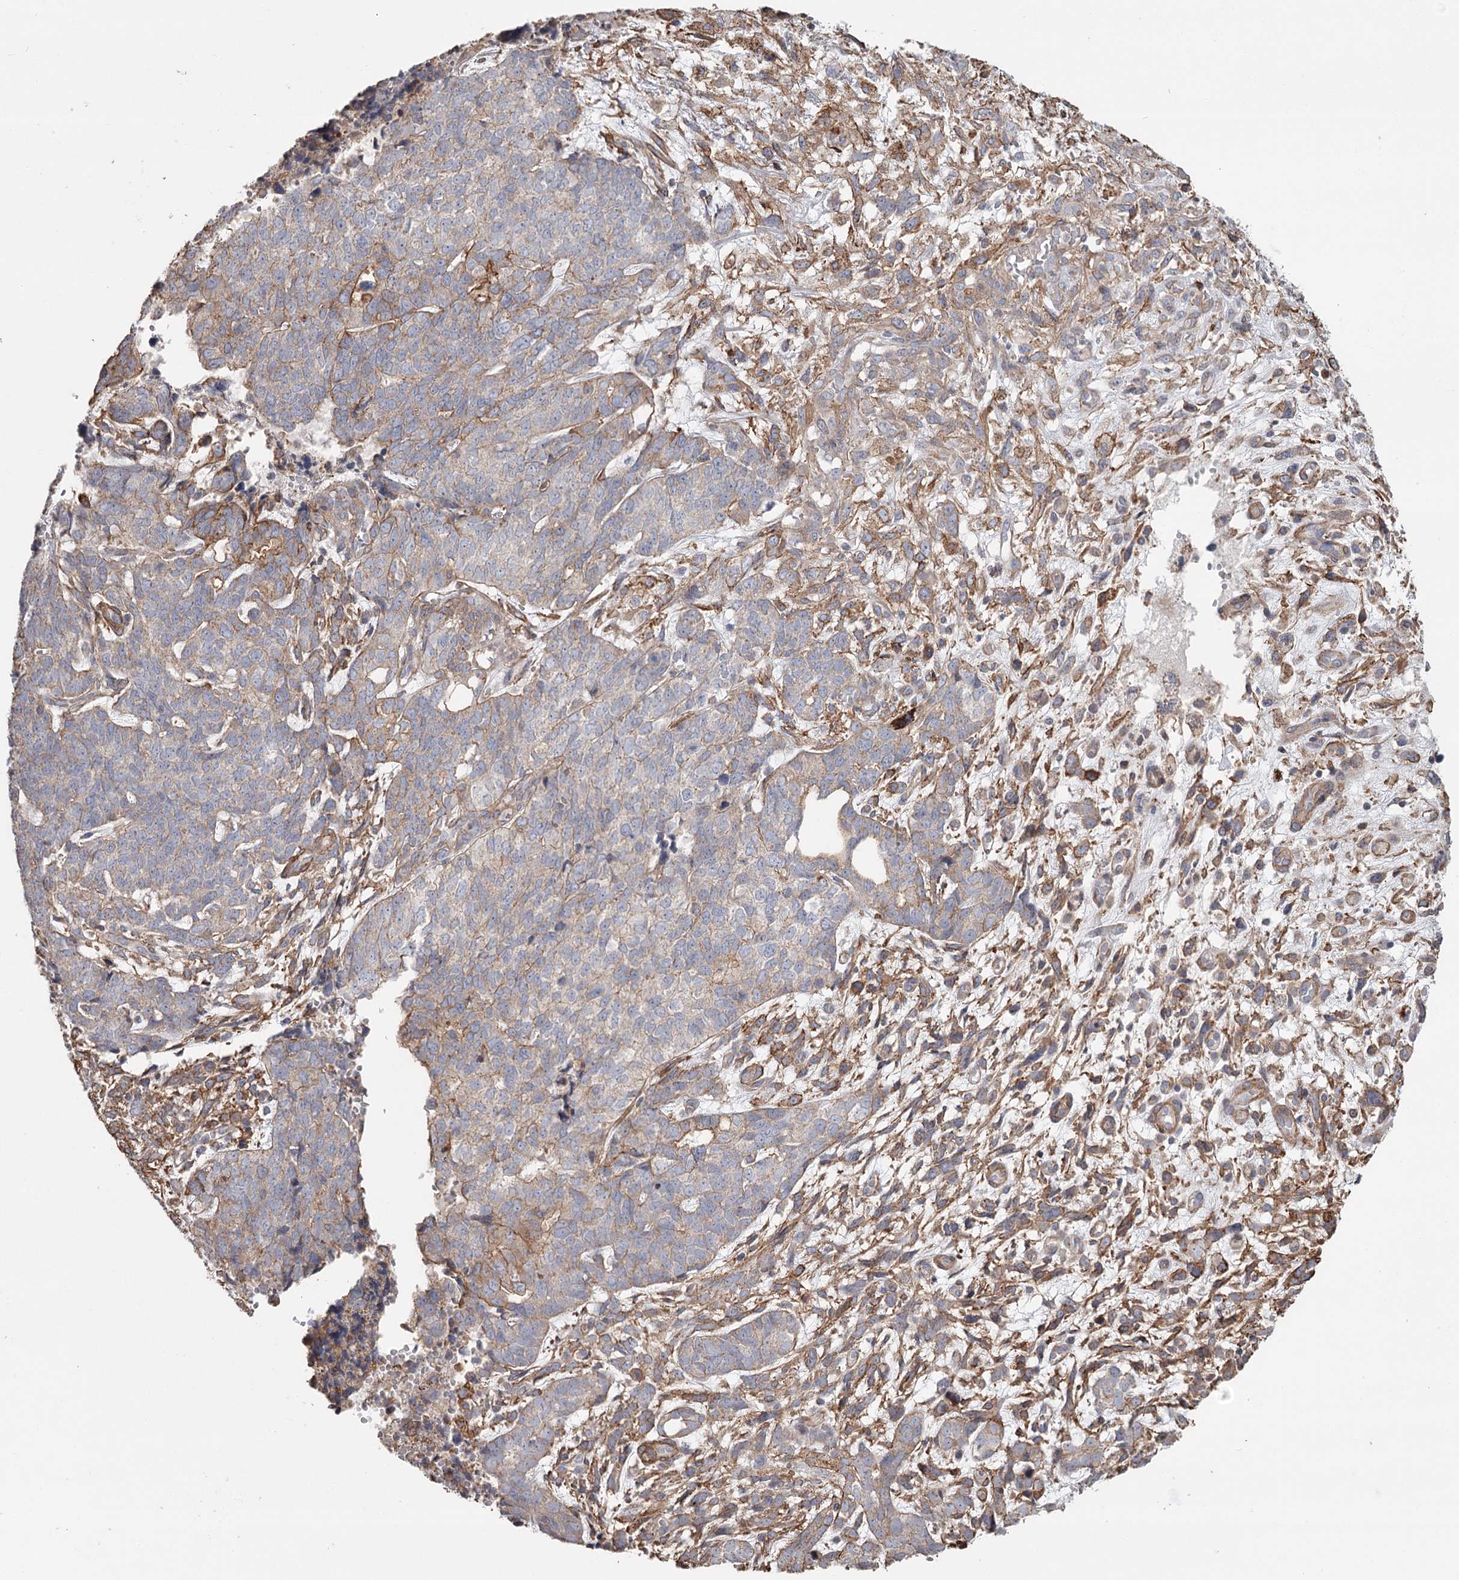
{"staining": {"intensity": "weak", "quantity": ">75%", "location": "cytoplasmic/membranous"}, "tissue": "cervical cancer", "cell_type": "Tumor cells", "image_type": "cancer", "snomed": [{"axis": "morphology", "description": "Squamous cell carcinoma, NOS"}, {"axis": "topography", "description": "Cervix"}], "caption": "Immunohistochemical staining of human squamous cell carcinoma (cervical) demonstrates weak cytoplasmic/membranous protein expression in approximately >75% of tumor cells. Immunohistochemistry (ihc) stains the protein in brown and the nuclei are stained blue.", "gene": "DHRS9", "patient": {"sex": "female", "age": 63}}